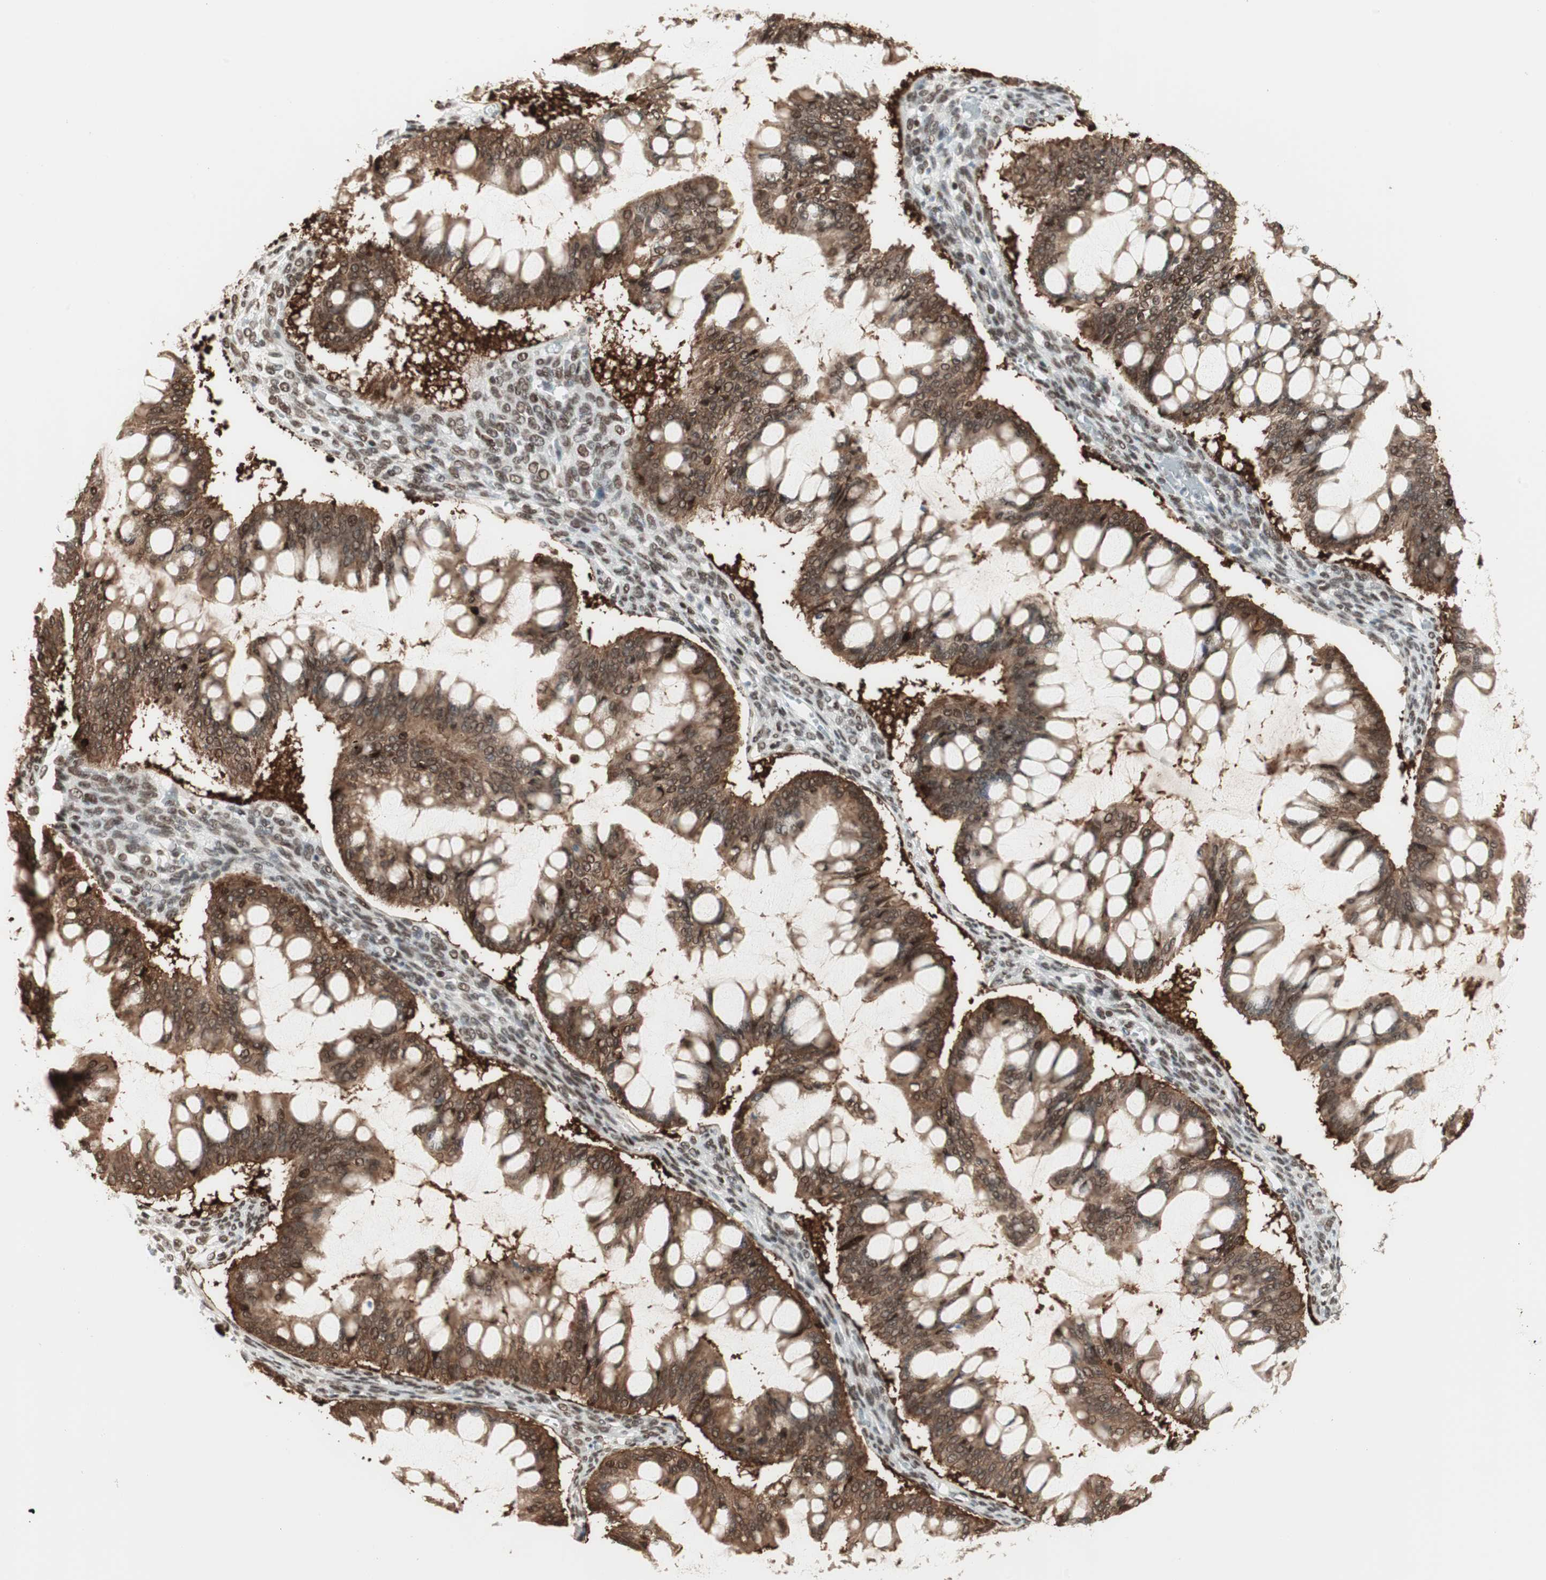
{"staining": {"intensity": "strong", "quantity": ">75%", "location": "cytoplasmic/membranous"}, "tissue": "ovarian cancer", "cell_type": "Tumor cells", "image_type": "cancer", "snomed": [{"axis": "morphology", "description": "Cystadenocarcinoma, mucinous, NOS"}, {"axis": "topography", "description": "Ovary"}], "caption": "The histopathology image demonstrates a brown stain indicating the presence of a protein in the cytoplasmic/membranous of tumor cells in ovarian cancer (mucinous cystadenocarcinoma).", "gene": "SMARCE1", "patient": {"sex": "female", "age": 73}}